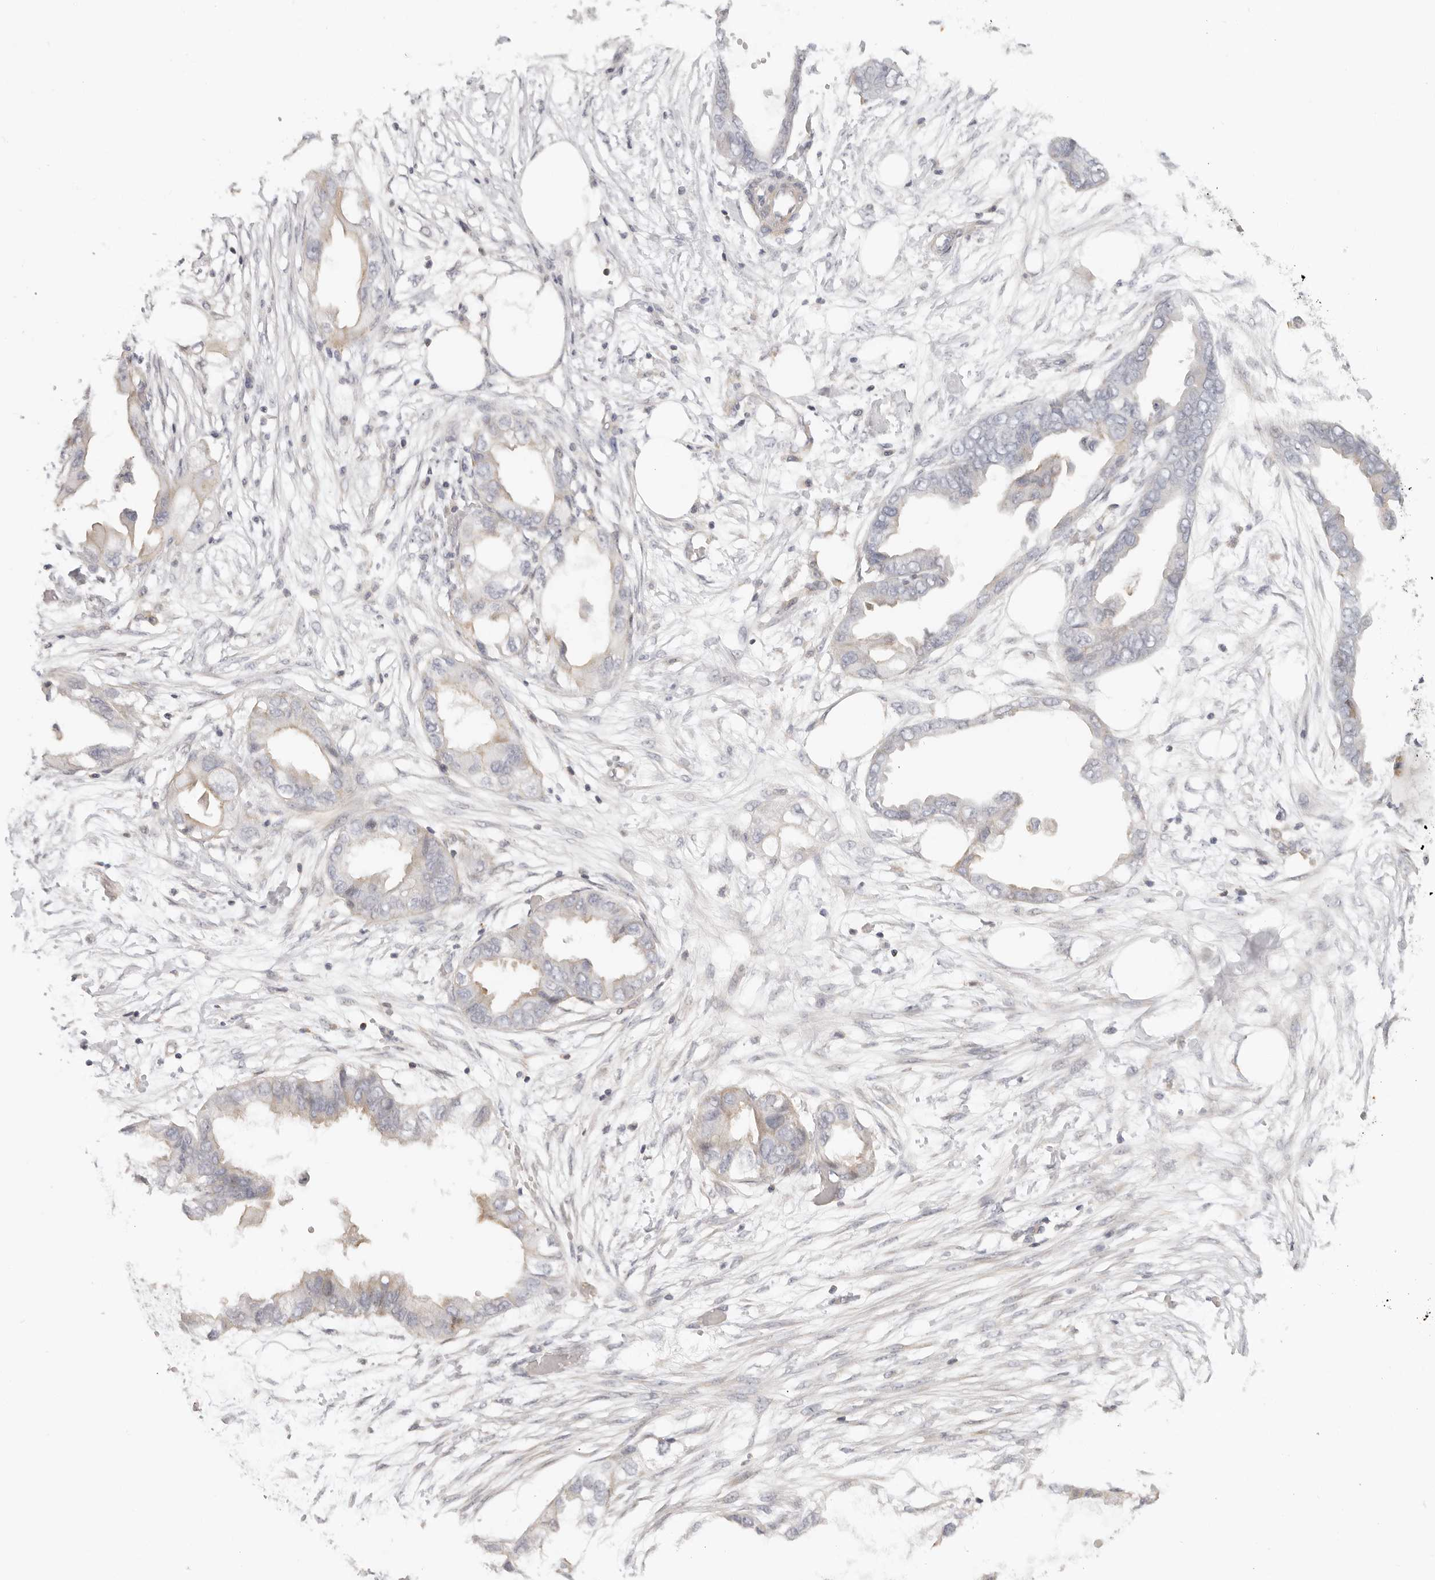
{"staining": {"intensity": "negative", "quantity": "none", "location": "none"}, "tissue": "endometrial cancer", "cell_type": "Tumor cells", "image_type": "cancer", "snomed": [{"axis": "morphology", "description": "Adenocarcinoma, NOS"}, {"axis": "morphology", "description": "Adenocarcinoma, metastatic, NOS"}, {"axis": "topography", "description": "Adipose tissue"}, {"axis": "topography", "description": "Endometrium"}], "caption": "DAB (3,3'-diaminobenzidine) immunohistochemical staining of endometrial cancer (metastatic adenocarcinoma) demonstrates no significant positivity in tumor cells. (DAB immunohistochemistry, high magnification).", "gene": "RXFP1", "patient": {"sex": "female", "age": 67}}